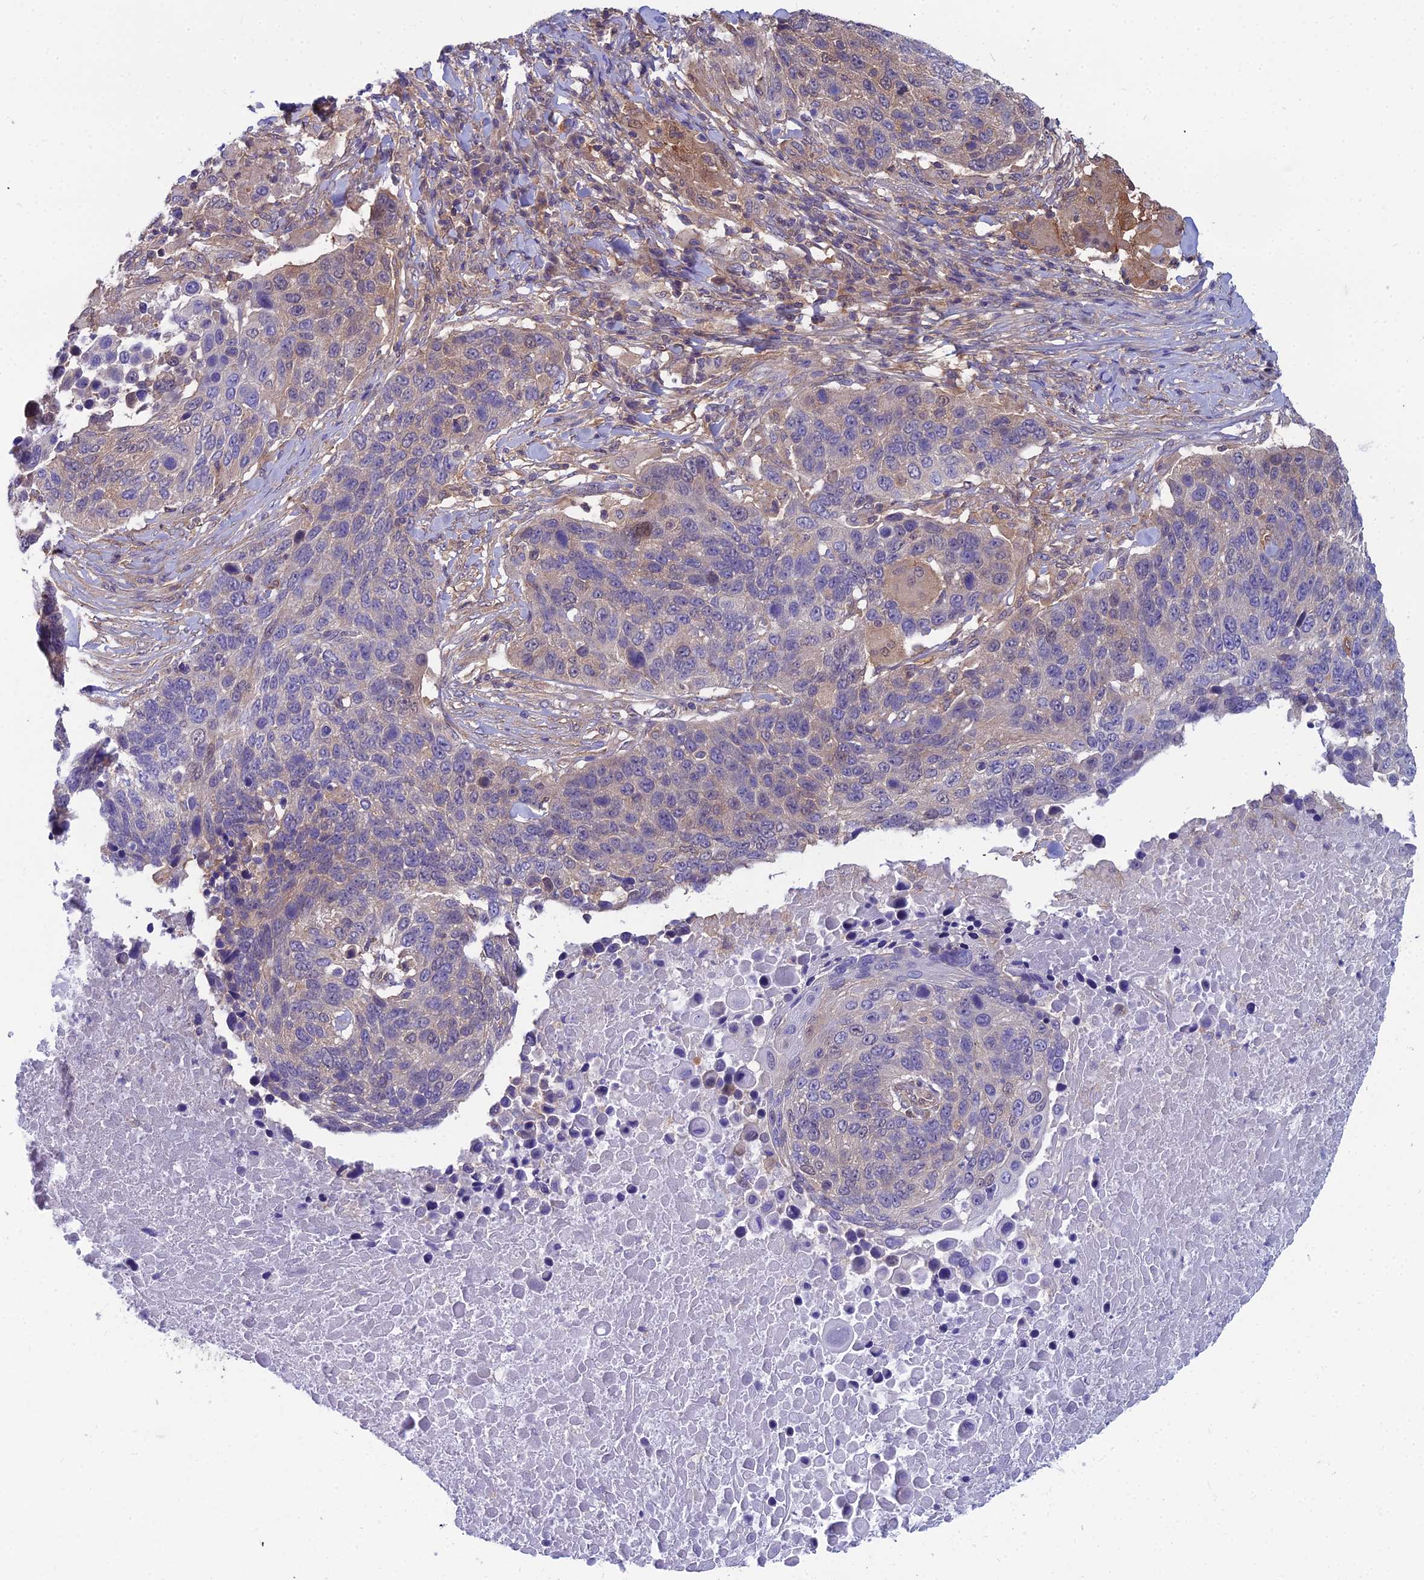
{"staining": {"intensity": "negative", "quantity": "none", "location": "none"}, "tissue": "lung cancer", "cell_type": "Tumor cells", "image_type": "cancer", "snomed": [{"axis": "morphology", "description": "Normal tissue, NOS"}, {"axis": "morphology", "description": "Squamous cell carcinoma, NOS"}, {"axis": "topography", "description": "Lymph node"}, {"axis": "topography", "description": "Lung"}], "caption": "This is an IHC image of lung cancer. There is no staining in tumor cells.", "gene": "MVD", "patient": {"sex": "male", "age": 66}}